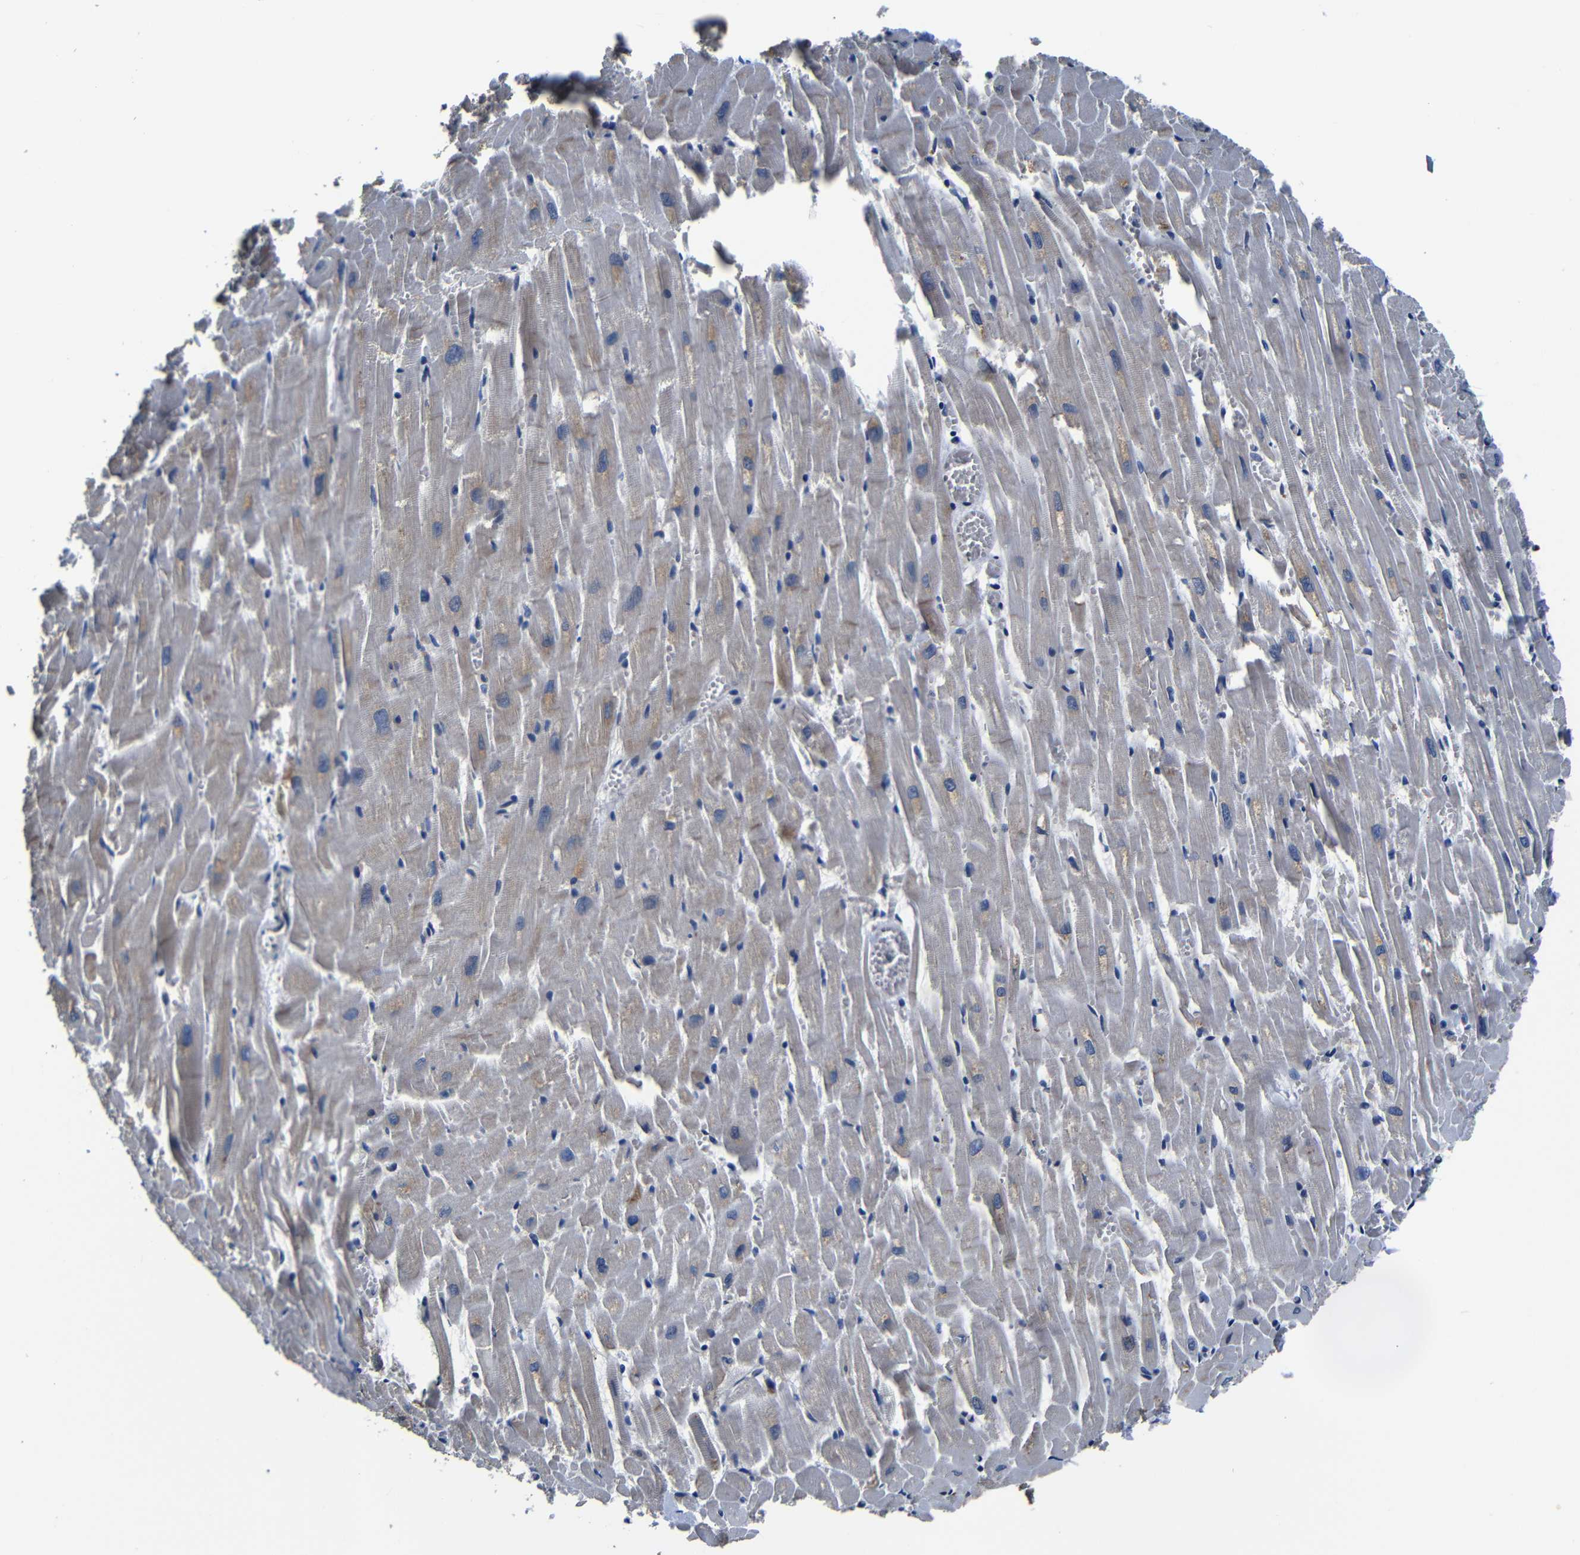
{"staining": {"intensity": "weak", "quantity": "<25%", "location": "cytoplasmic/membranous"}, "tissue": "heart muscle", "cell_type": "Cardiomyocytes", "image_type": "normal", "snomed": [{"axis": "morphology", "description": "Normal tissue, NOS"}, {"axis": "topography", "description": "Heart"}], "caption": "This is a image of immunohistochemistry (IHC) staining of normal heart muscle, which shows no expression in cardiomyocytes. (DAB (3,3'-diaminobenzidine) immunohistochemistry (IHC), high magnification).", "gene": "AFDN", "patient": {"sex": "female", "age": 19}}